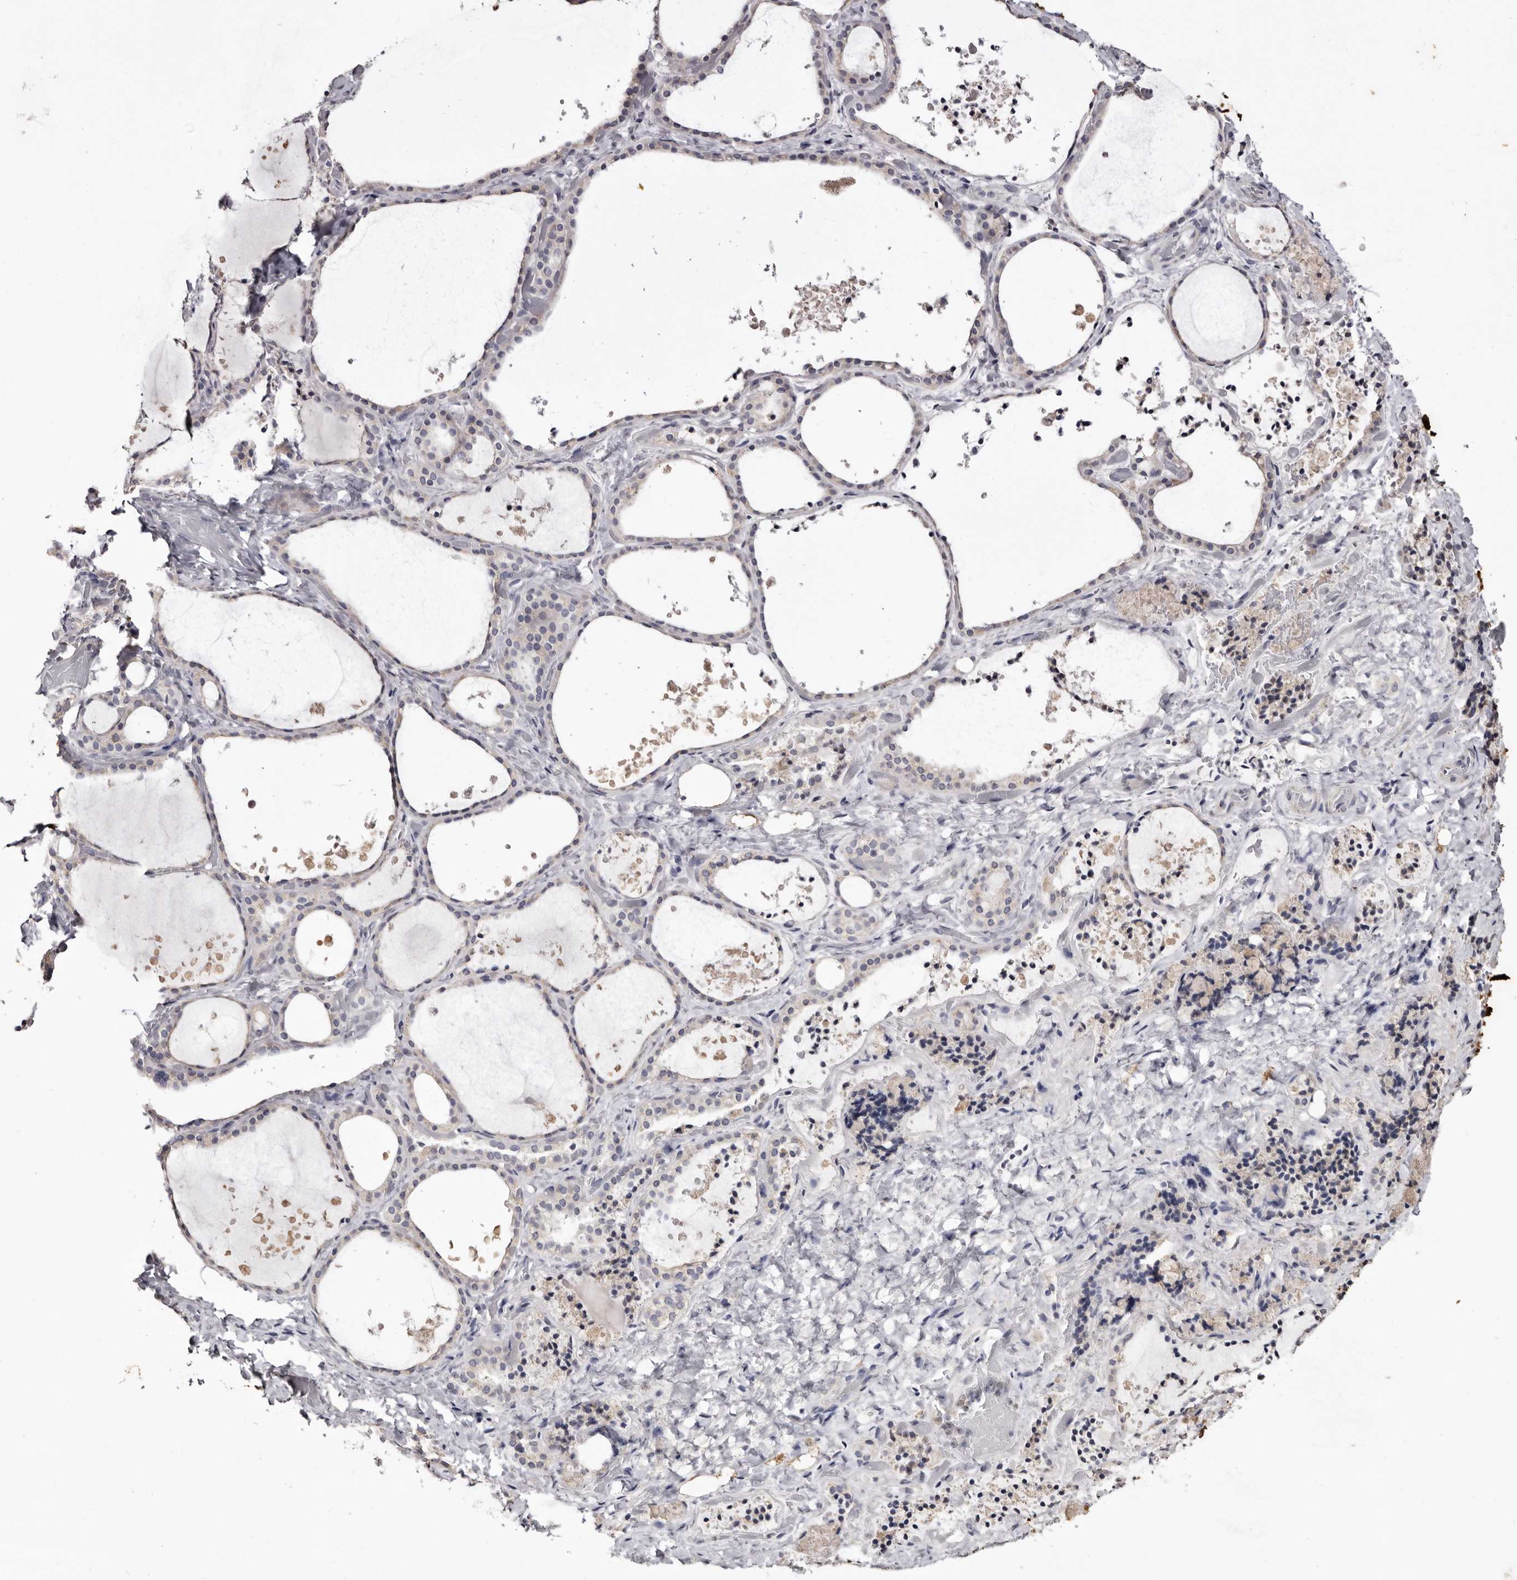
{"staining": {"intensity": "negative", "quantity": "none", "location": "none"}, "tissue": "thyroid gland", "cell_type": "Glandular cells", "image_type": "normal", "snomed": [{"axis": "morphology", "description": "Normal tissue, NOS"}, {"axis": "topography", "description": "Thyroid gland"}], "caption": "Immunohistochemistry of normal human thyroid gland exhibits no positivity in glandular cells.", "gene": "CASQ1", "patient": {"sex": "female", "age": 44}}